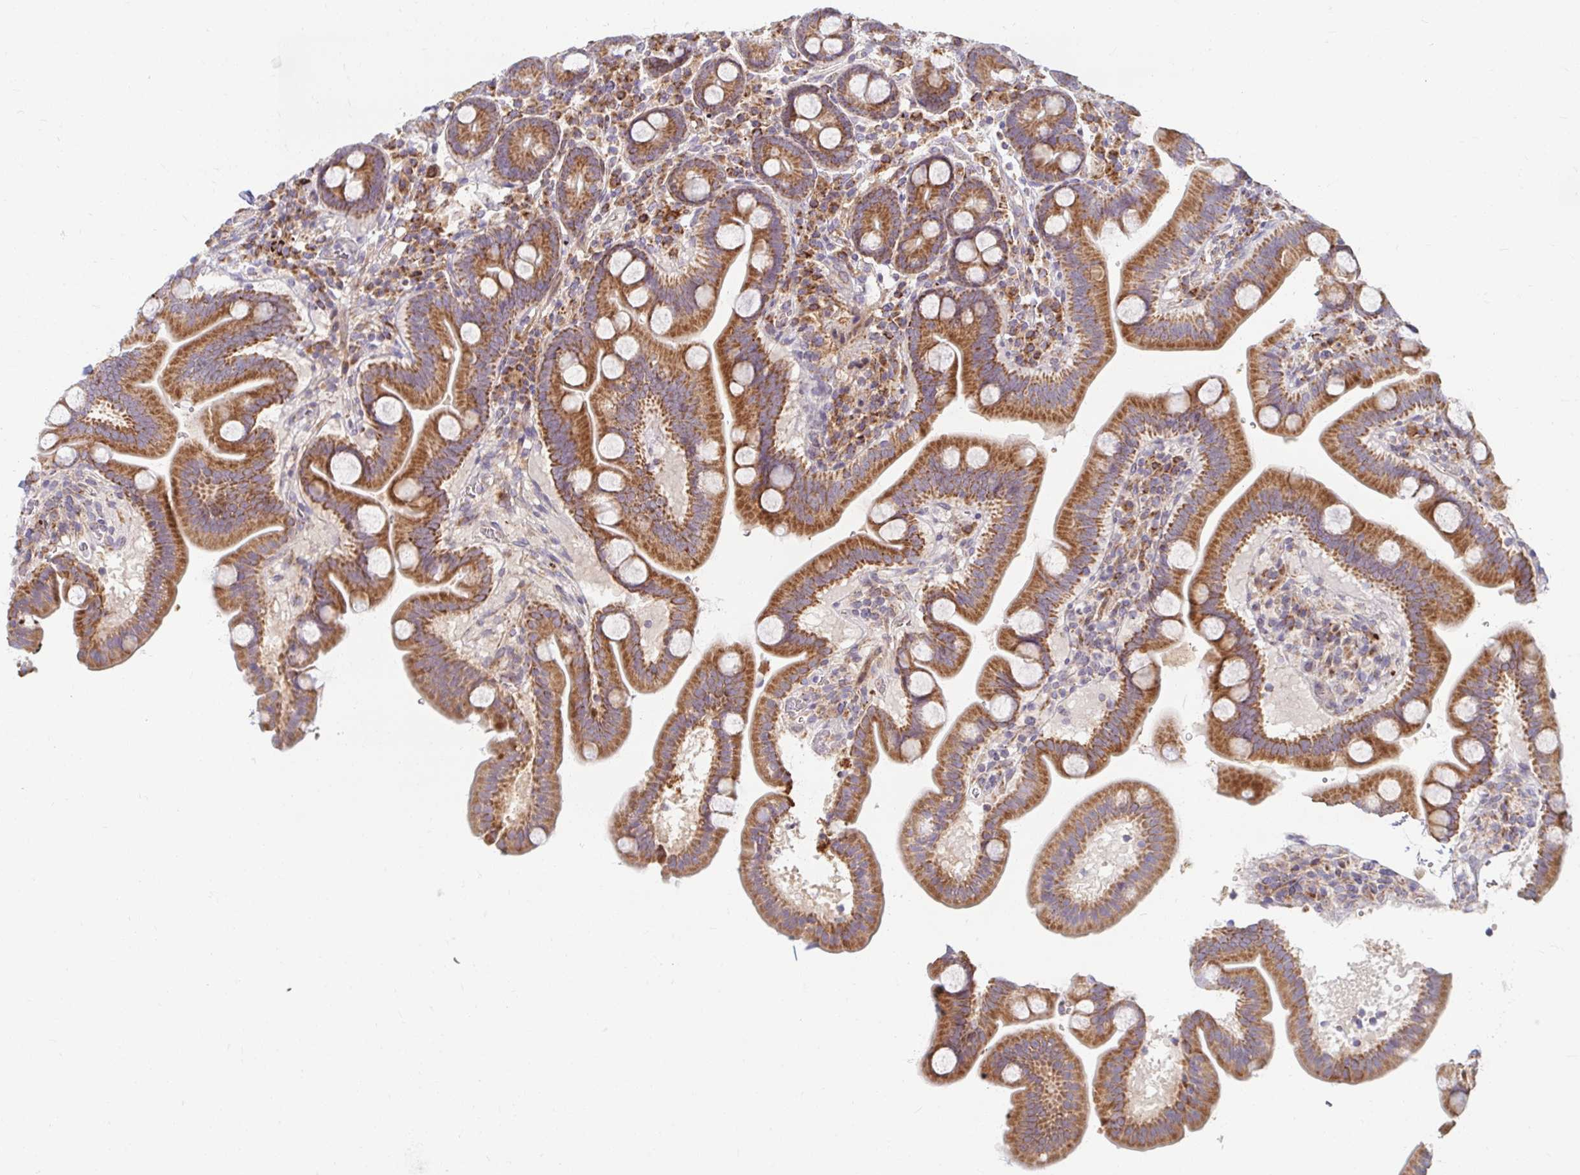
{"staining": {"intensity": "moderate", "quantity": ">75%", "location": "cytoplasmic/membranous"}, "tissue": "duodenum", "cell_type": "Glandular cells", "image_type": "normal", "snomed": [{"axis": "morphology", "description": "Normal tissue, NOS"}, {"axis": "topography", "description": "Duodenum"}], "caption": "Immunohistochemistry (IHC) image of unremarkable human duodenum stained for a protein (brown), which reveals medium levels of moderate cytoplasmic/membranous expression in approximately >75% of glandular cells.", "gene": "SKP2", "patient": {"sex": "male", "age": 59}}